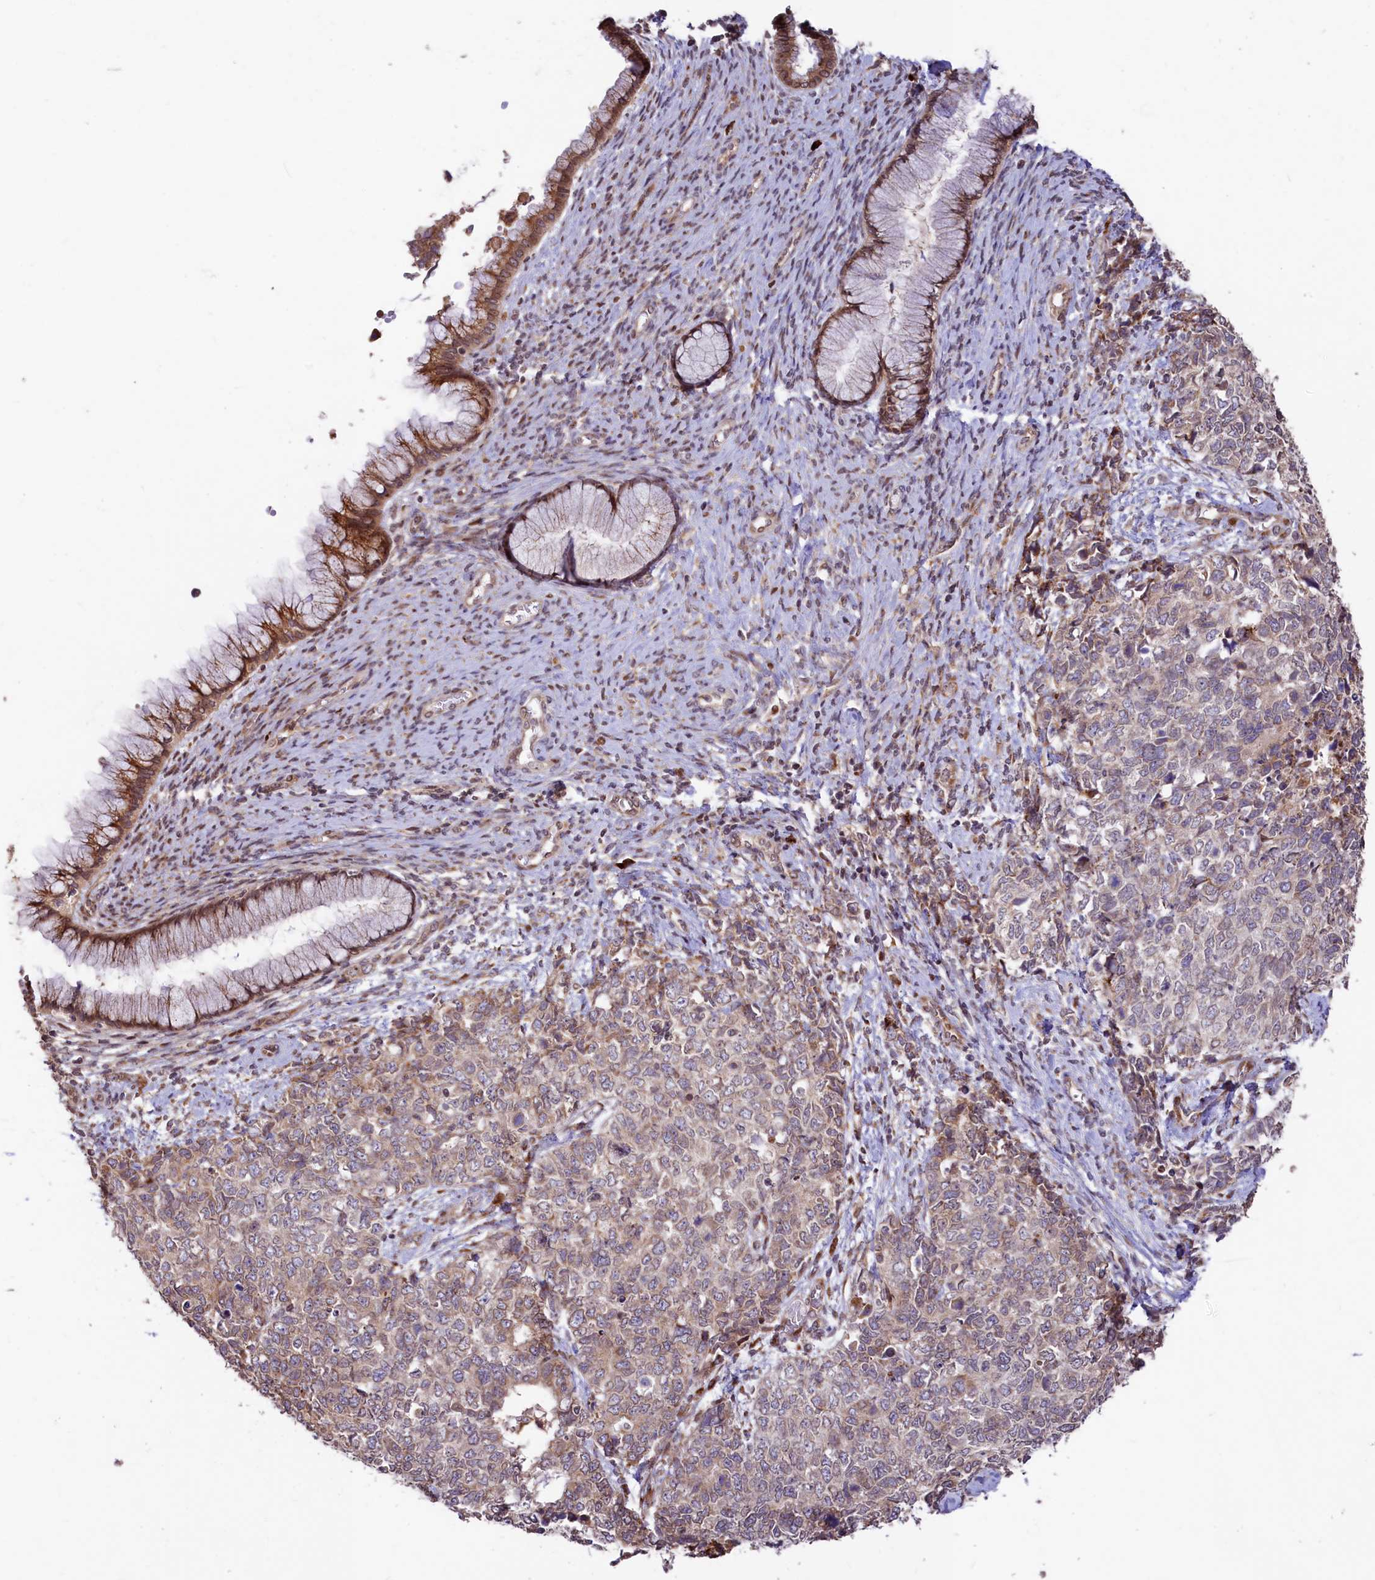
{"staining": {"intensity": "weak", "quantity": "25%-75%", "location": "cytoplasmic/membranous"}, "tissue": "cervical cancer", "cell_type": "Tumor cells", "image_type": "cancer", "snomed": [{"axis": "morphology", "description": "Squamous cell carcinoma, NOS"}, {"axis": "topography", "description": "Cervix"}], "caption": "Cervical cancer (squamous cell carcinoma) stained with IHC reveals weak cytoplasmic/membranous staining in about 25%-75% of tumor cells. The protein is stained brown, and the nuclei are stained in blue (DAB IHC with brightfield microscopy, high magnification).", "gene": "C5orf15", "patient": {"sex": "female", "age": 63}}